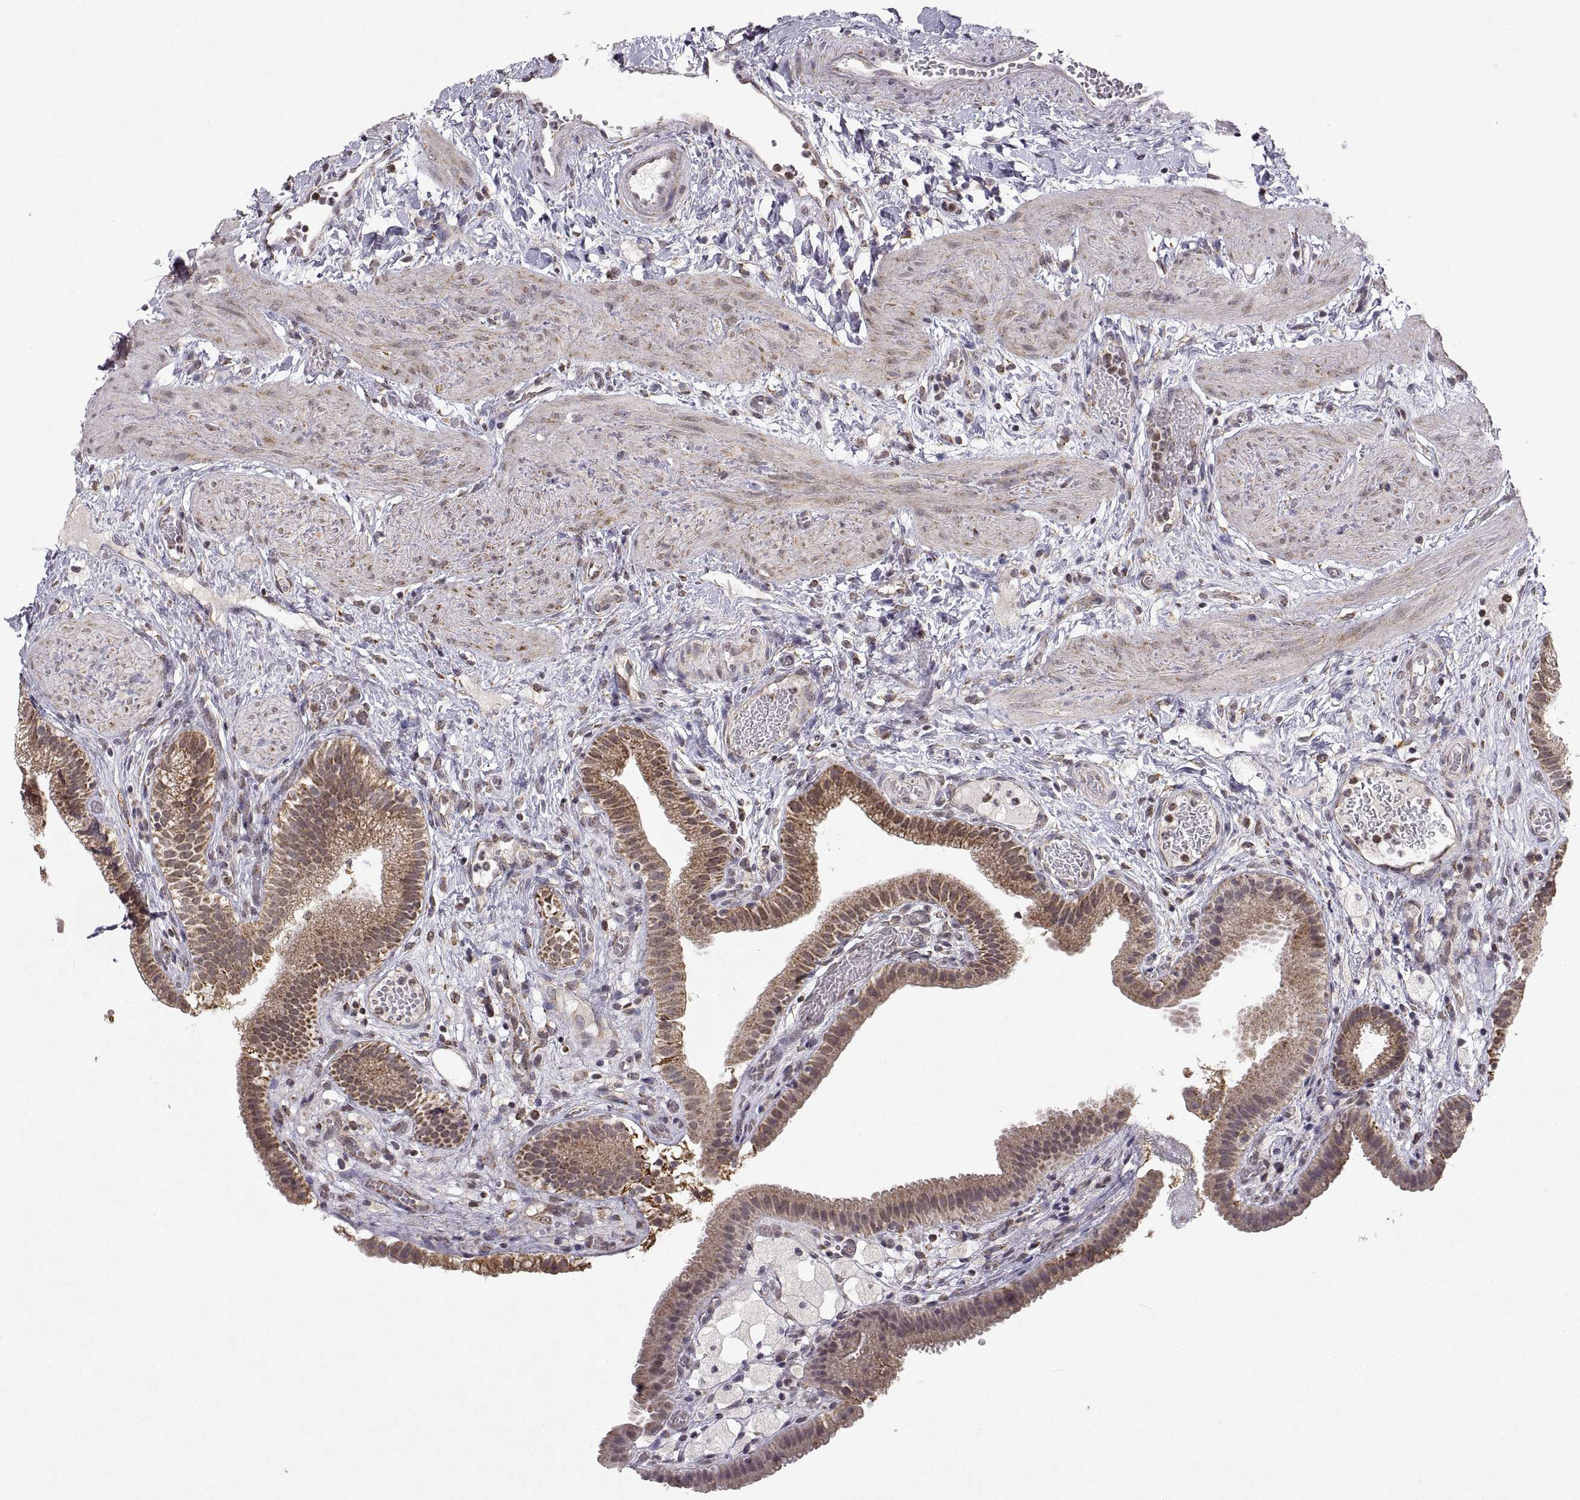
{"staining": {"intensity": "moderate", "quantity": ">75%", "location": "cytoplasmic/membranous"}, "tissue": "gallbladder", "cell_type": "Glandular cells", "image_type": "normal", "snomed": [{"axis": "morphology", "description": "Normal tissue, NOS"}, {"axis": "topography", "description": "Gallbladder"}], "caption": "Gallbladder stained with a brown dye shows moderate cytoplasmic/membranous positive staining in about >75% of glandular cells.", "gene": "MANBAL", "patient": {"sex": "female", "age": 24}}